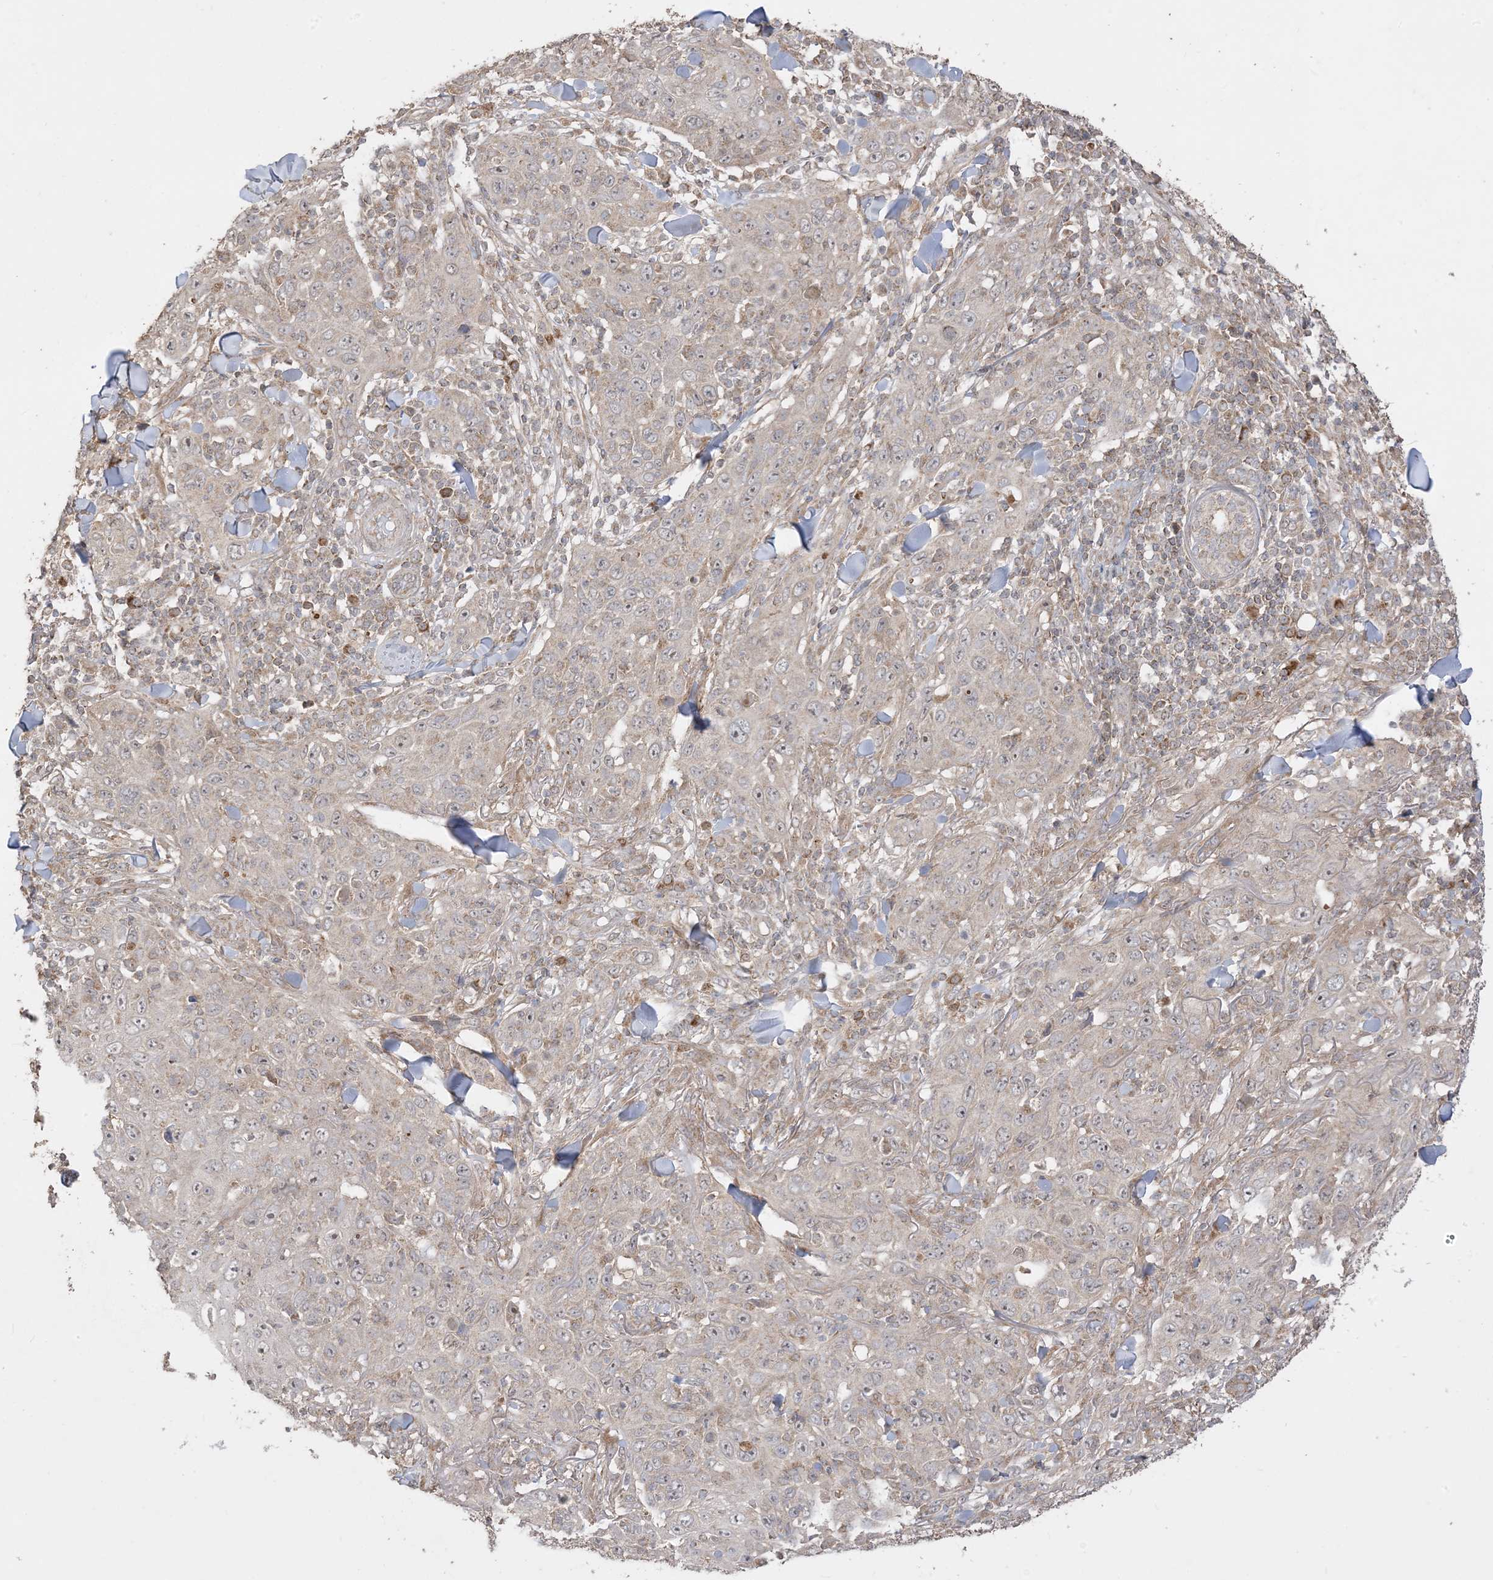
{"staining": {"intensity": "weak", "quantity": ">75%", "location": "cytoplasmic/membranous"}, "tissue": "skin cancer", "cell_type": "Tumor cells", "image_type": "cancer", "snomed": [{"axis": "morphology", "description": "Squamous cell carcinoma, NOS"}, {"axis": "topography", "description": "Skin"}], "caption": "Immunohistochemistry (IHC) micrograph of human skin cancer (squamous cell carcinoma) stained for a protein (brown), which reveals low levels of weak cytoplasmic/membranous staining in about >75% of tumor cells.", "gene": "SIRT3", "patient": {"sex": "female", "age": 88}}